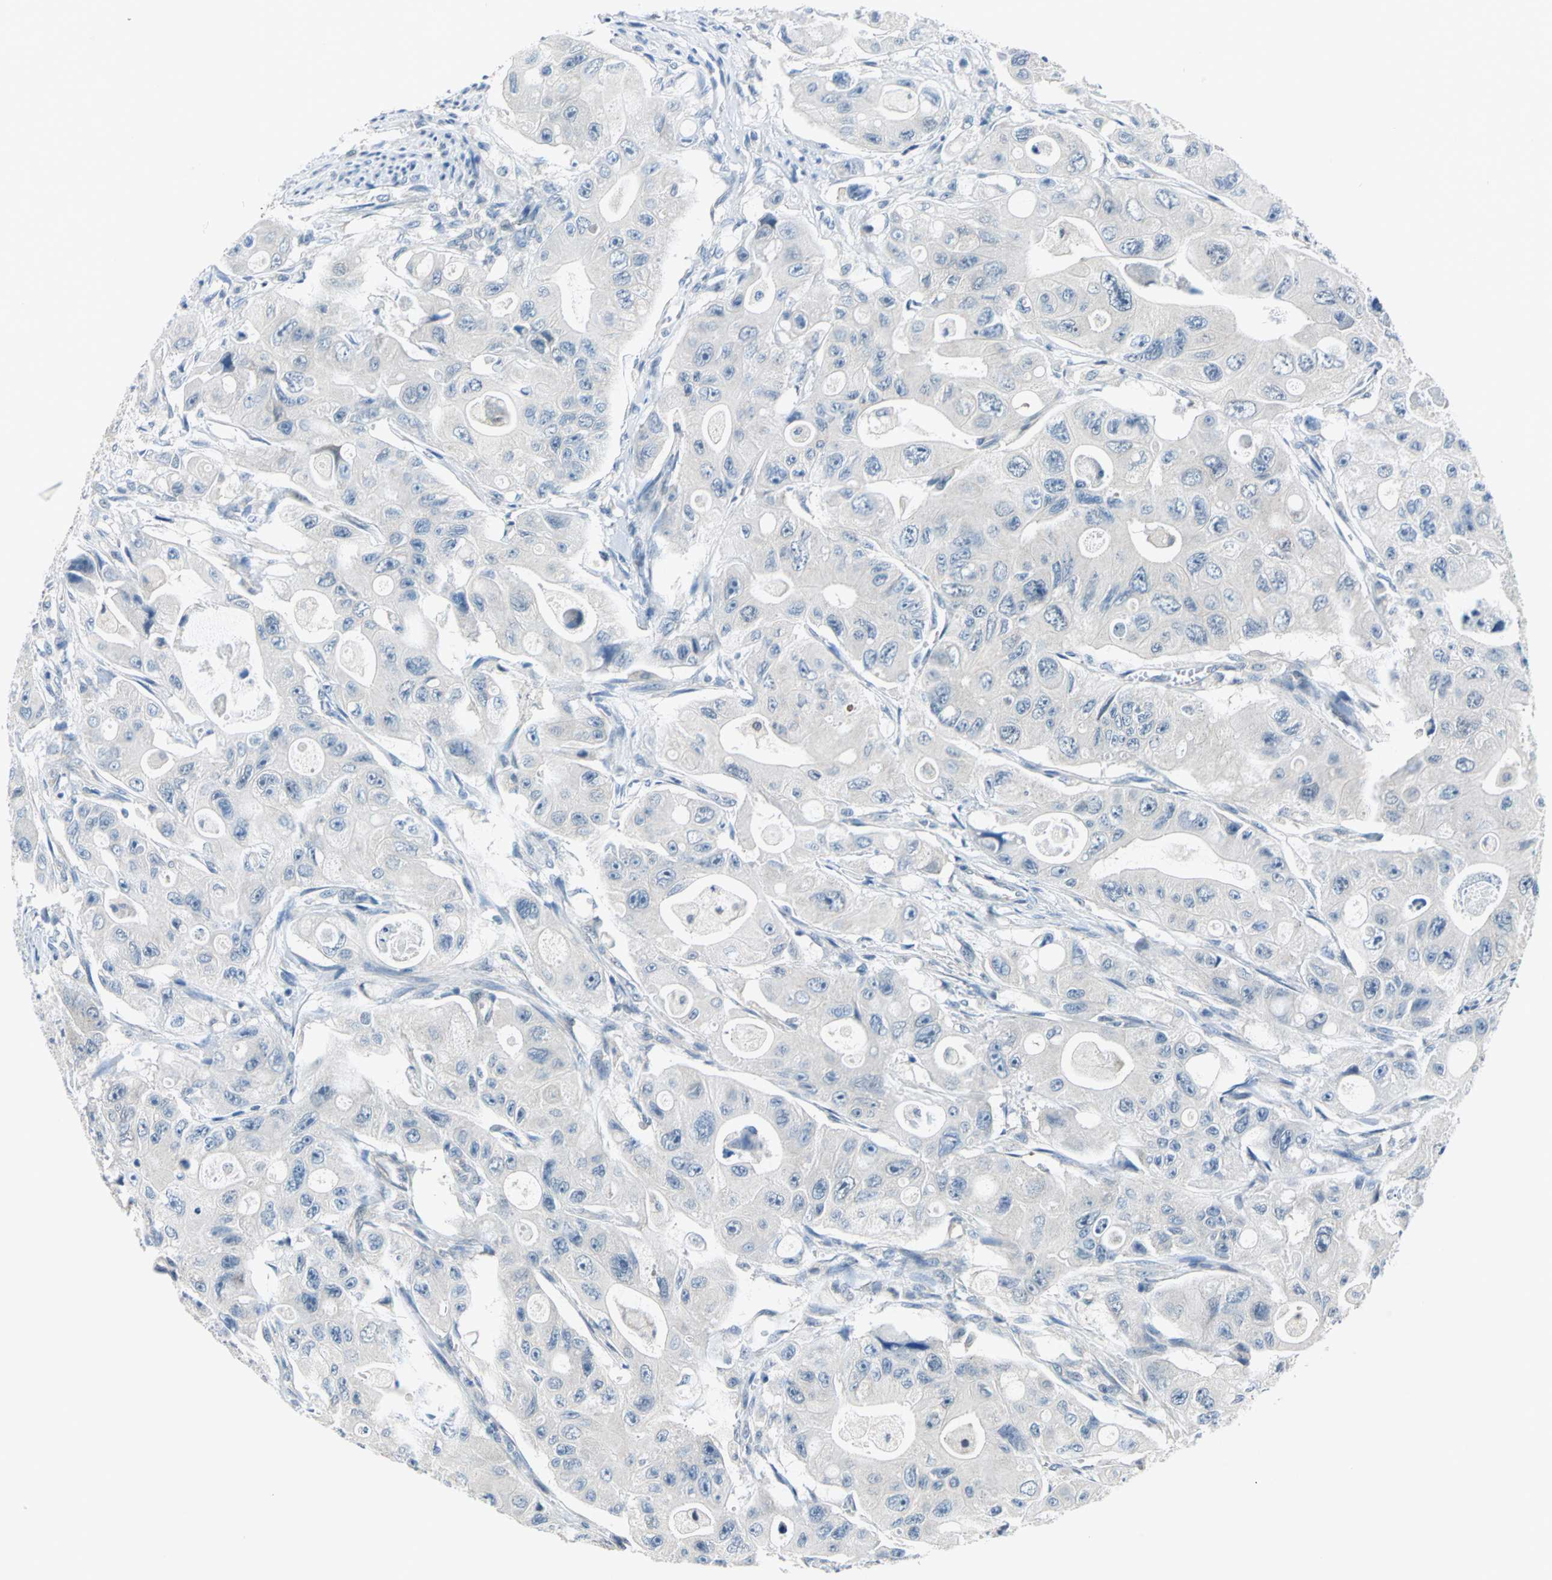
{"staining": {"intensity": "negative", "quantity": "none", "location": "none"}, "tissue": "colorectal cancer", "cell_type": "Tumor cells", "image_type": "cancer", "snomed": [{"axis": "morphology", "description": "Adenocarcinoma, NOS"}, {"axis": "topography", "description": "Colon"}], "caption": "IHC image of adenocarcinoma (colorectal) stained for a protein (brown), which exhibits no positivity in tumor cells. (Immunohistochemistry (ihc), brightfield microscopy, high magnification).", "gene": "PIN1", "patient": {"sex": "female", "age": 46}}